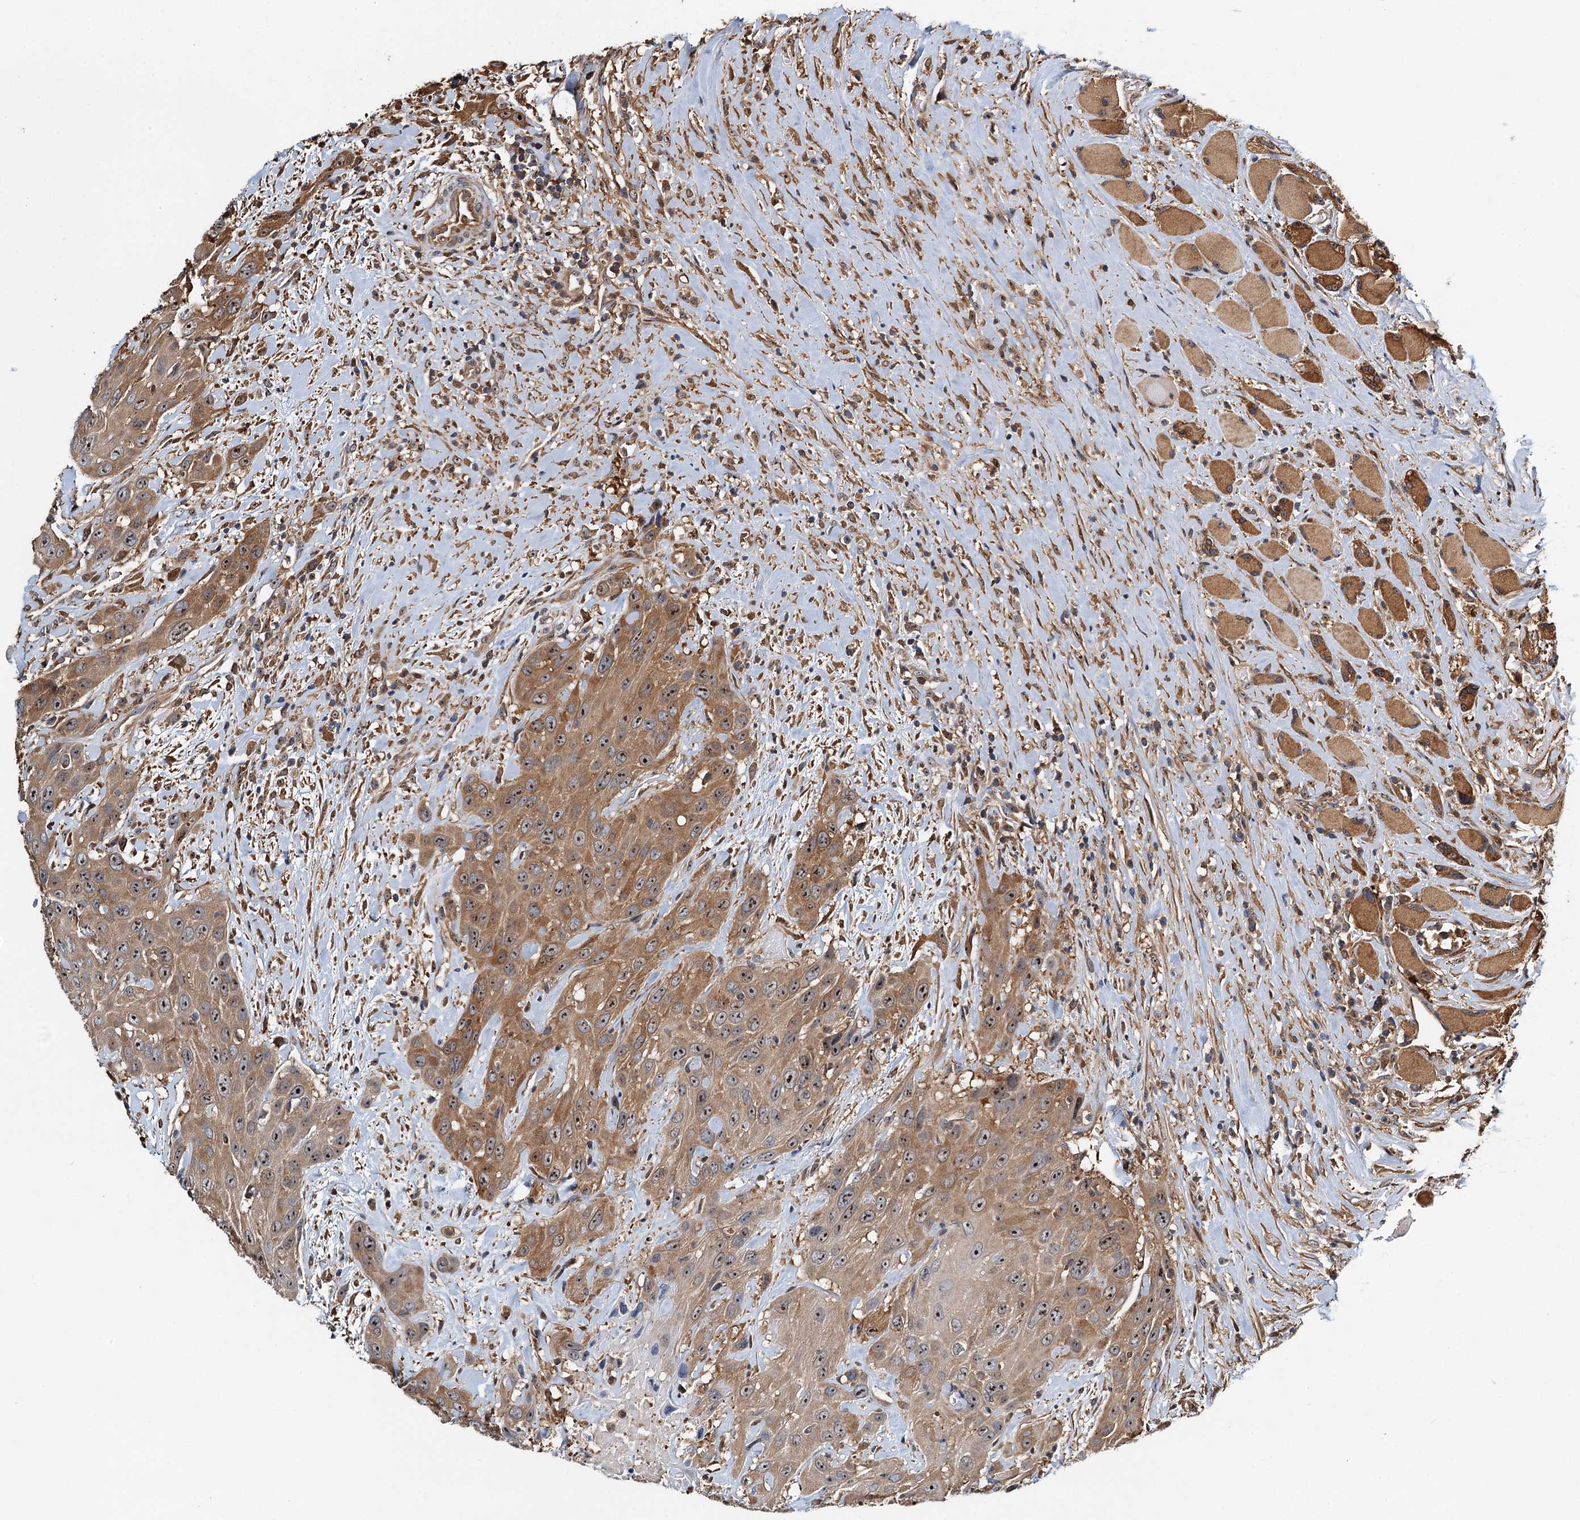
{"staining": {"intensity": "moderate", "quantity": ">75%", "location": "cytoplasmic/membranous,nuclear"}, "tissue": "head and neck cancer", "cell_type": "Tumor cells", "image_type": "cancer", "snomed": [{"axis": "morphology", "description": "Squamous cell carcinoma, NOS"}, {"axis": "topography", "description": "Head-Neck"}], "caption": "This image shows immunohistochemistry (IHC) staining of head and neck squamous cell carcinoma, with medium moderate cytoplasmic/membranous and nuclear positivity in approximately >75% of tumor cells.", "gene": "USP6NL", "patient": {"sex": "male", "age": 81}}